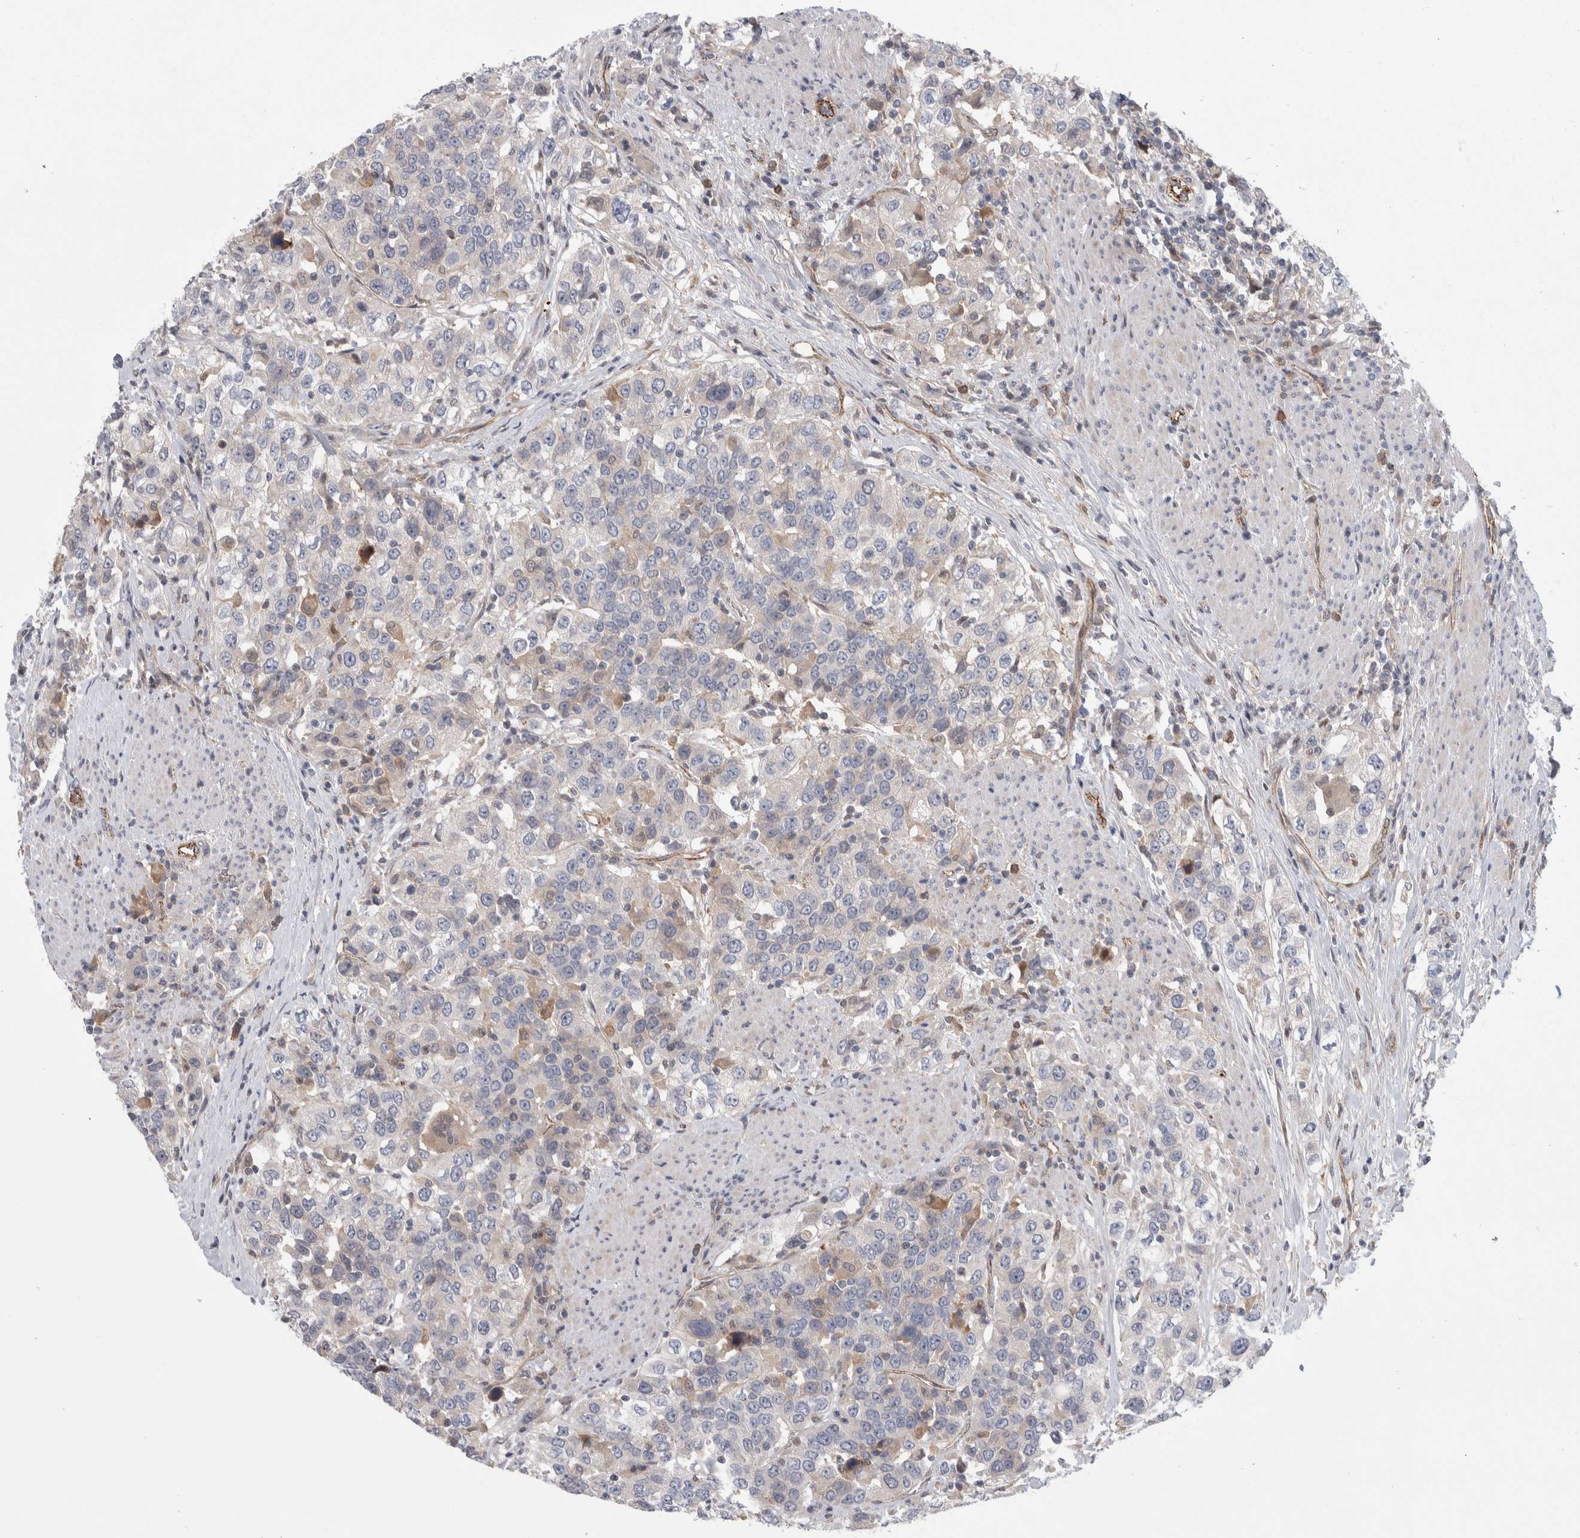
{"staining": {"intensity": "negative", "quantity": "none", "location": "none"}, "tissue": "urothelial cancer", "cell_type": "Tumor cells", "image_type": "cancer", "snomed": [{"axis": "morphology", "description": "Urothelial carcinoma, High grade"}, {"axis": "topography", "description": "Urinary bladder"}], "caption": "Protein analysis of urothelial cancer demonstrates no significant expression in tumor cells.", "gene": "ZNF862", "patient": {"sex": "female", "age": 80}}